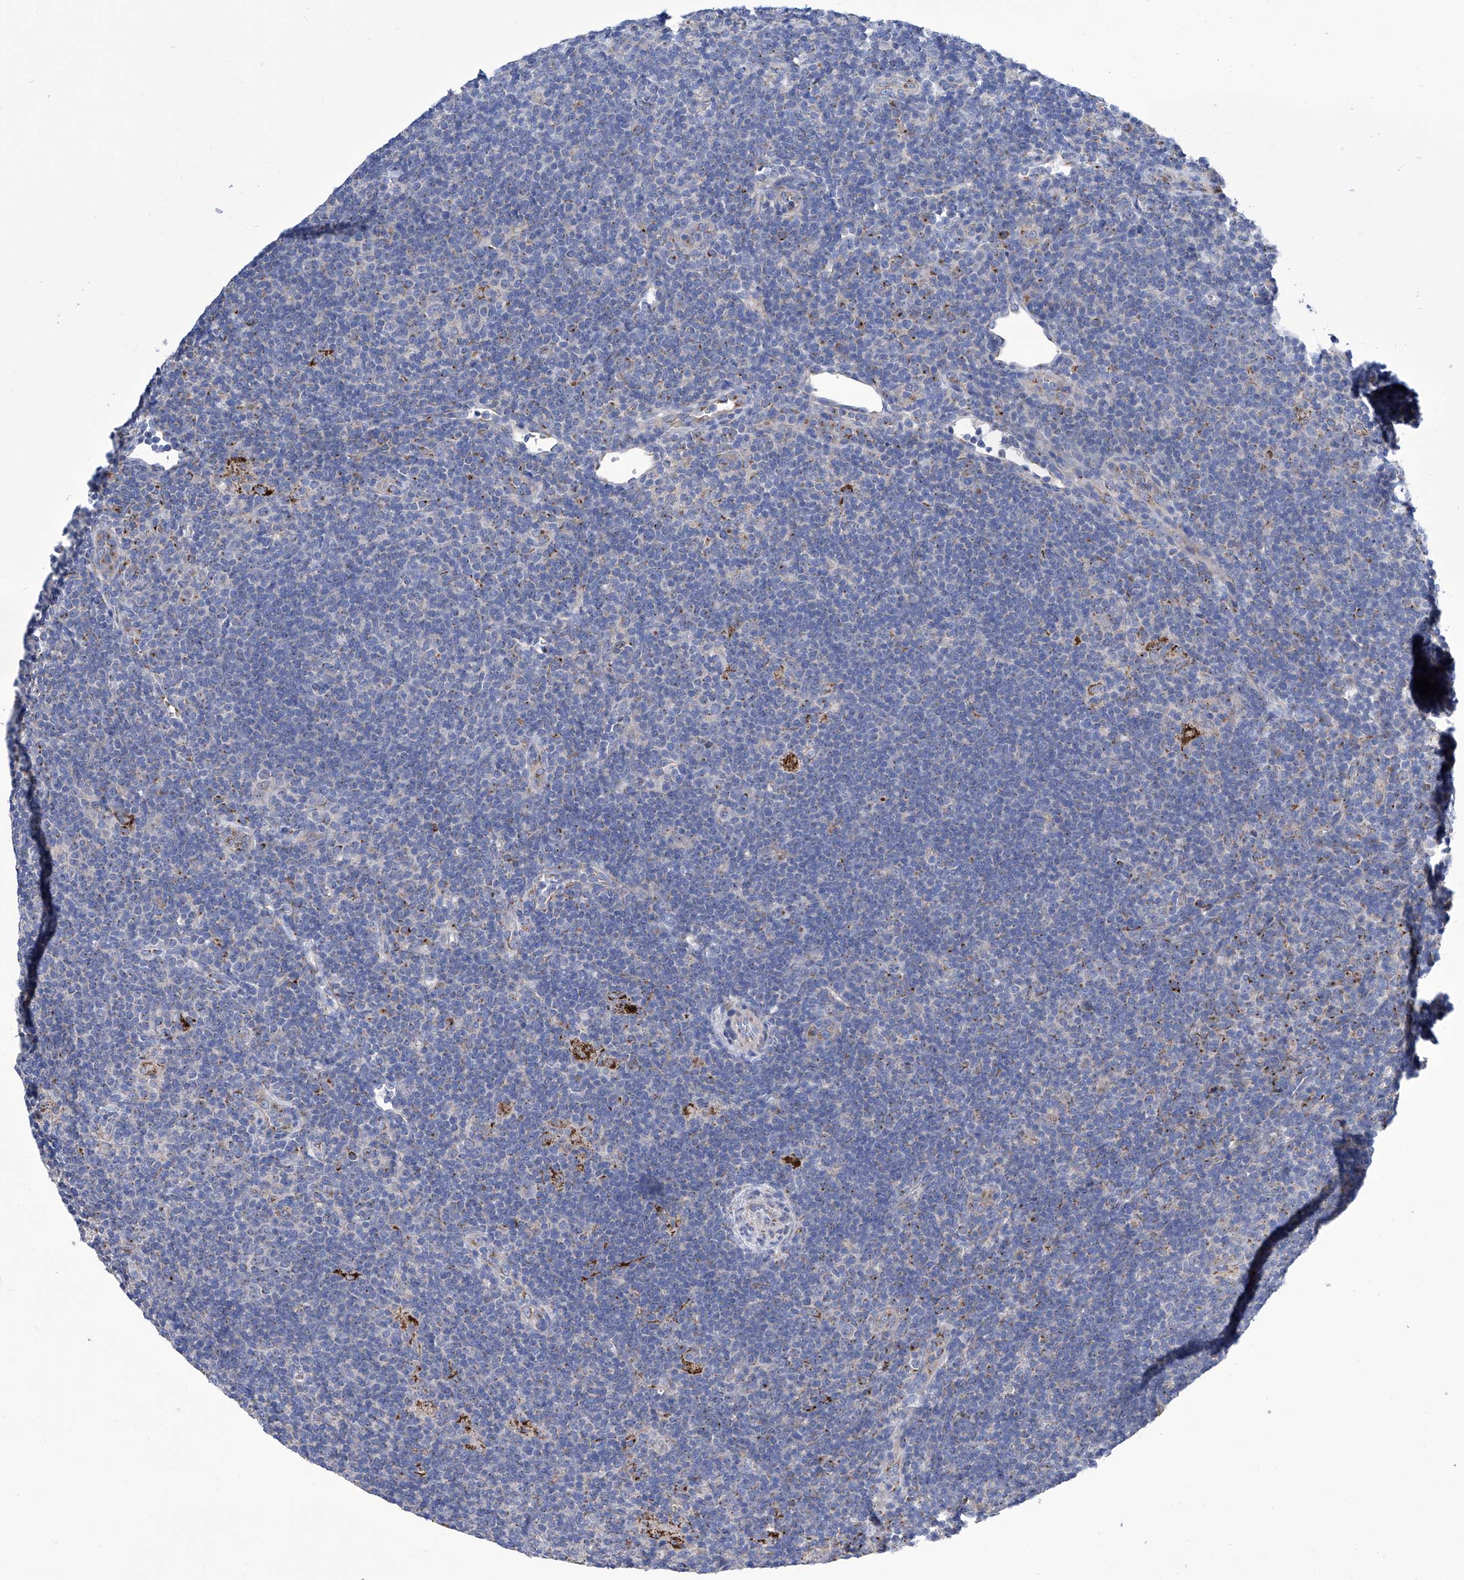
{"staining": {"intensity": "moderate", "quantity": "<25%", "location": "cytoplasmic/membranous"}, "tissue": "lymphoma", "cell_type": "Tumor cells", "image_type": "cancer", "snomed": [{"axis": "morphology", "description": "Hodgkin's disease, NOS"}, {"axis": "topography", "description": "Lymph node"}], "caption": "Lymphoma tissue shows moderate cytoplasmic/membranous expression in about <25% of tumor cells, visualized by immunohistochemistry. (Brightfield microscopy of DAB IHC at high magnification).", "gene": "TJAP1", "patient": {"sex": "female", "age": 57}}